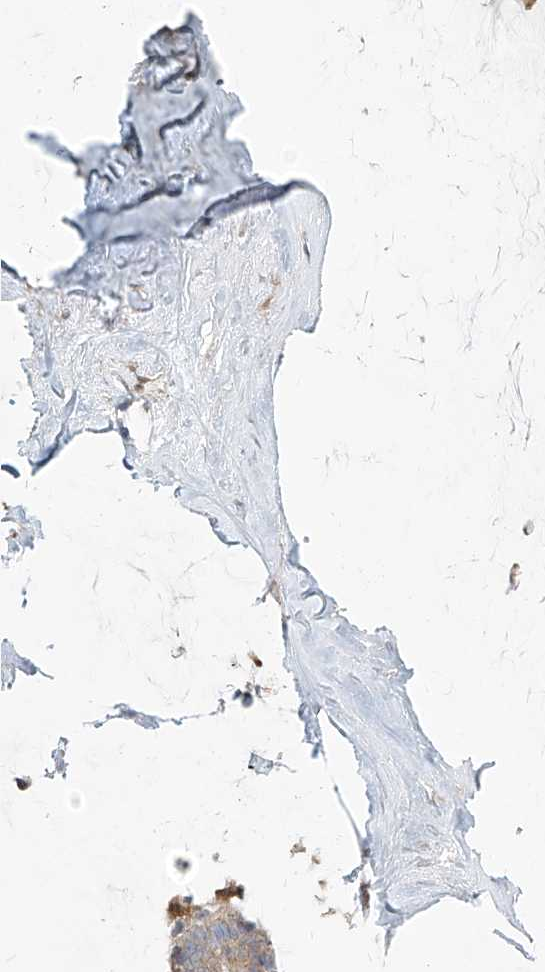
{"staining": {"intensity": "moderate", "quantity": "<25%", "location": "cytoplasmic/membranous"}, "tissue": "breast cancer", "cell_type": "Tumor cells", "image_type": "cancer", "snomed": [{"axis": "morphology", "description": "Duct carcinoma"}, {"axis": "topography", "description": "Breast"}], "caption": "Protein analysis of breast cancer tissue displays moderate cytoplasmic/membranous expression in about <25% of tumor cells.", "gene": "PGD", "patient": {"sex": "female", "age": 93}}